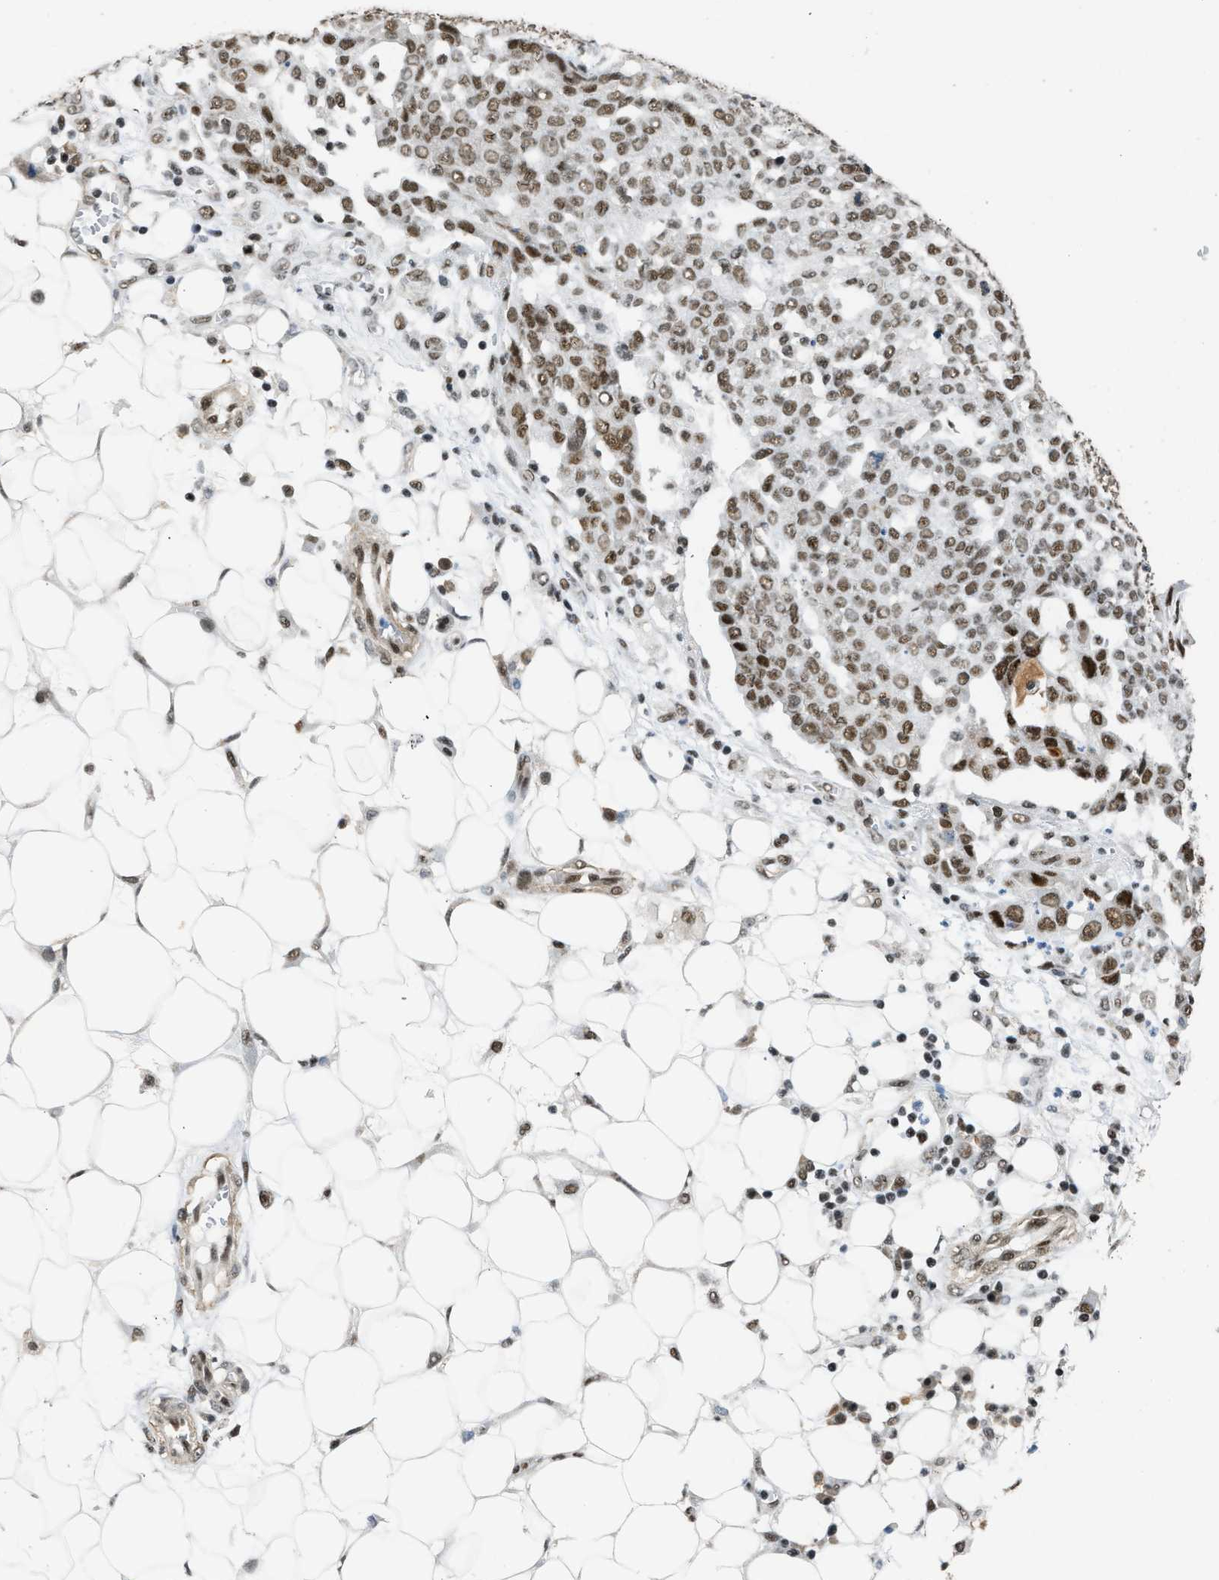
{"staining": {"intensity": "moderate", "quantity": ">75%", "location": "nuclear"}, "tissue": "ovarian cancer", "cell_type": "Tumor cells", "image_type": "cancer", "snomed": [{"axis": "morphology", "description": "Cystadenocarcinoma, serous, NOS"}, {"axis": "topography", "description": "Soft tissue"}, {"axis": "topography", "description": "Ovary"}], "caption": "Serous cystadenocarcinoma (ovarian) stained with DAB (3,3'-diaminobenzidine) IHC reveals medium levels of moderate nuclear positivity in about >75% of tumor cells.", "gene": "SCAF4", "patient": {"sex": "female", "age": 57}}